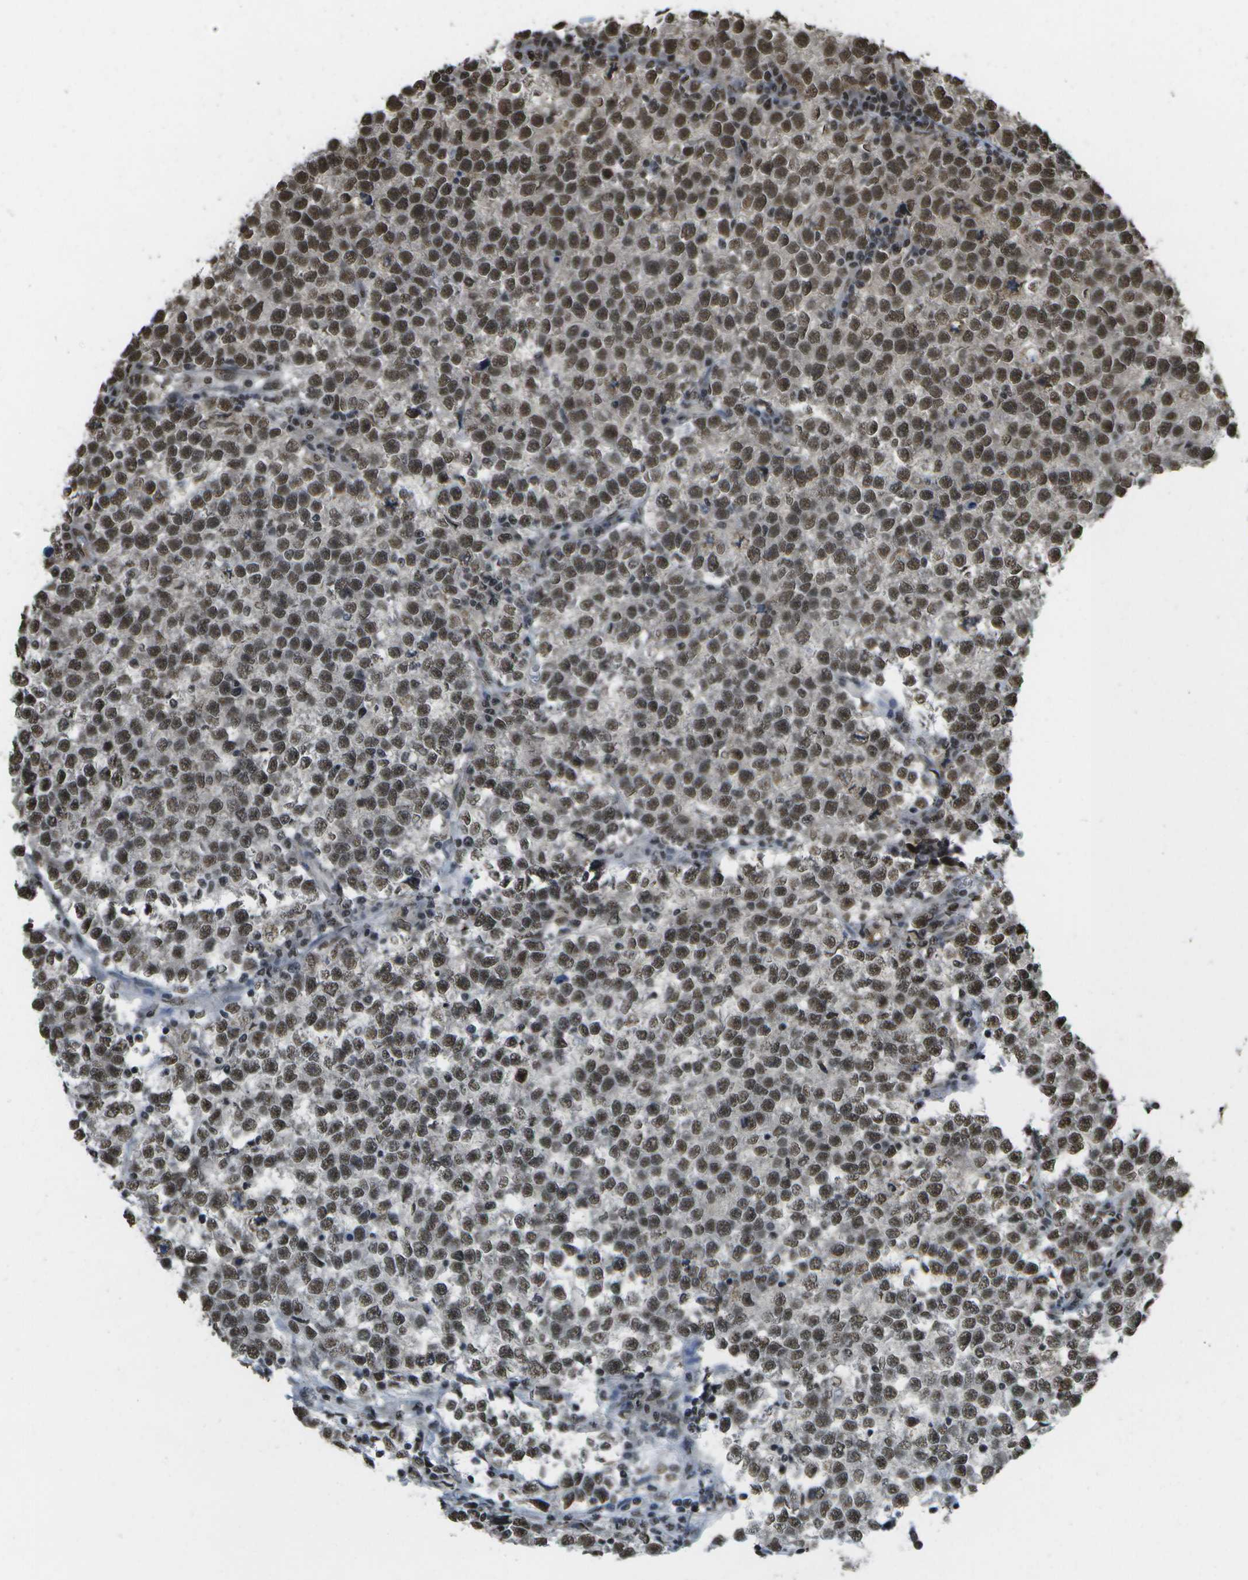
{"staining": {"intensity": "moderate", "quantity": ">75%", "location": "nuclear"}, "tissue": "testis cancer", "cell_type": "Tumor cells", "image_type": "cancer", "snomed": [{"axis": "morphology", "description": "Normal tissue, NOS"}, {"axis": "morphology", "description": "Seminoma, NOS"}, {"axis": "topography", "description": "Testis"}], "caption": "The photomicrograph demonstrates immunohistochemical staining of testis cancer (seminoma). There is moderate nuclear expression is appreciated in approximately >75% of tumor cells.", "gene": "SPEN", "patient": {"sex": "male", "age": 43}}